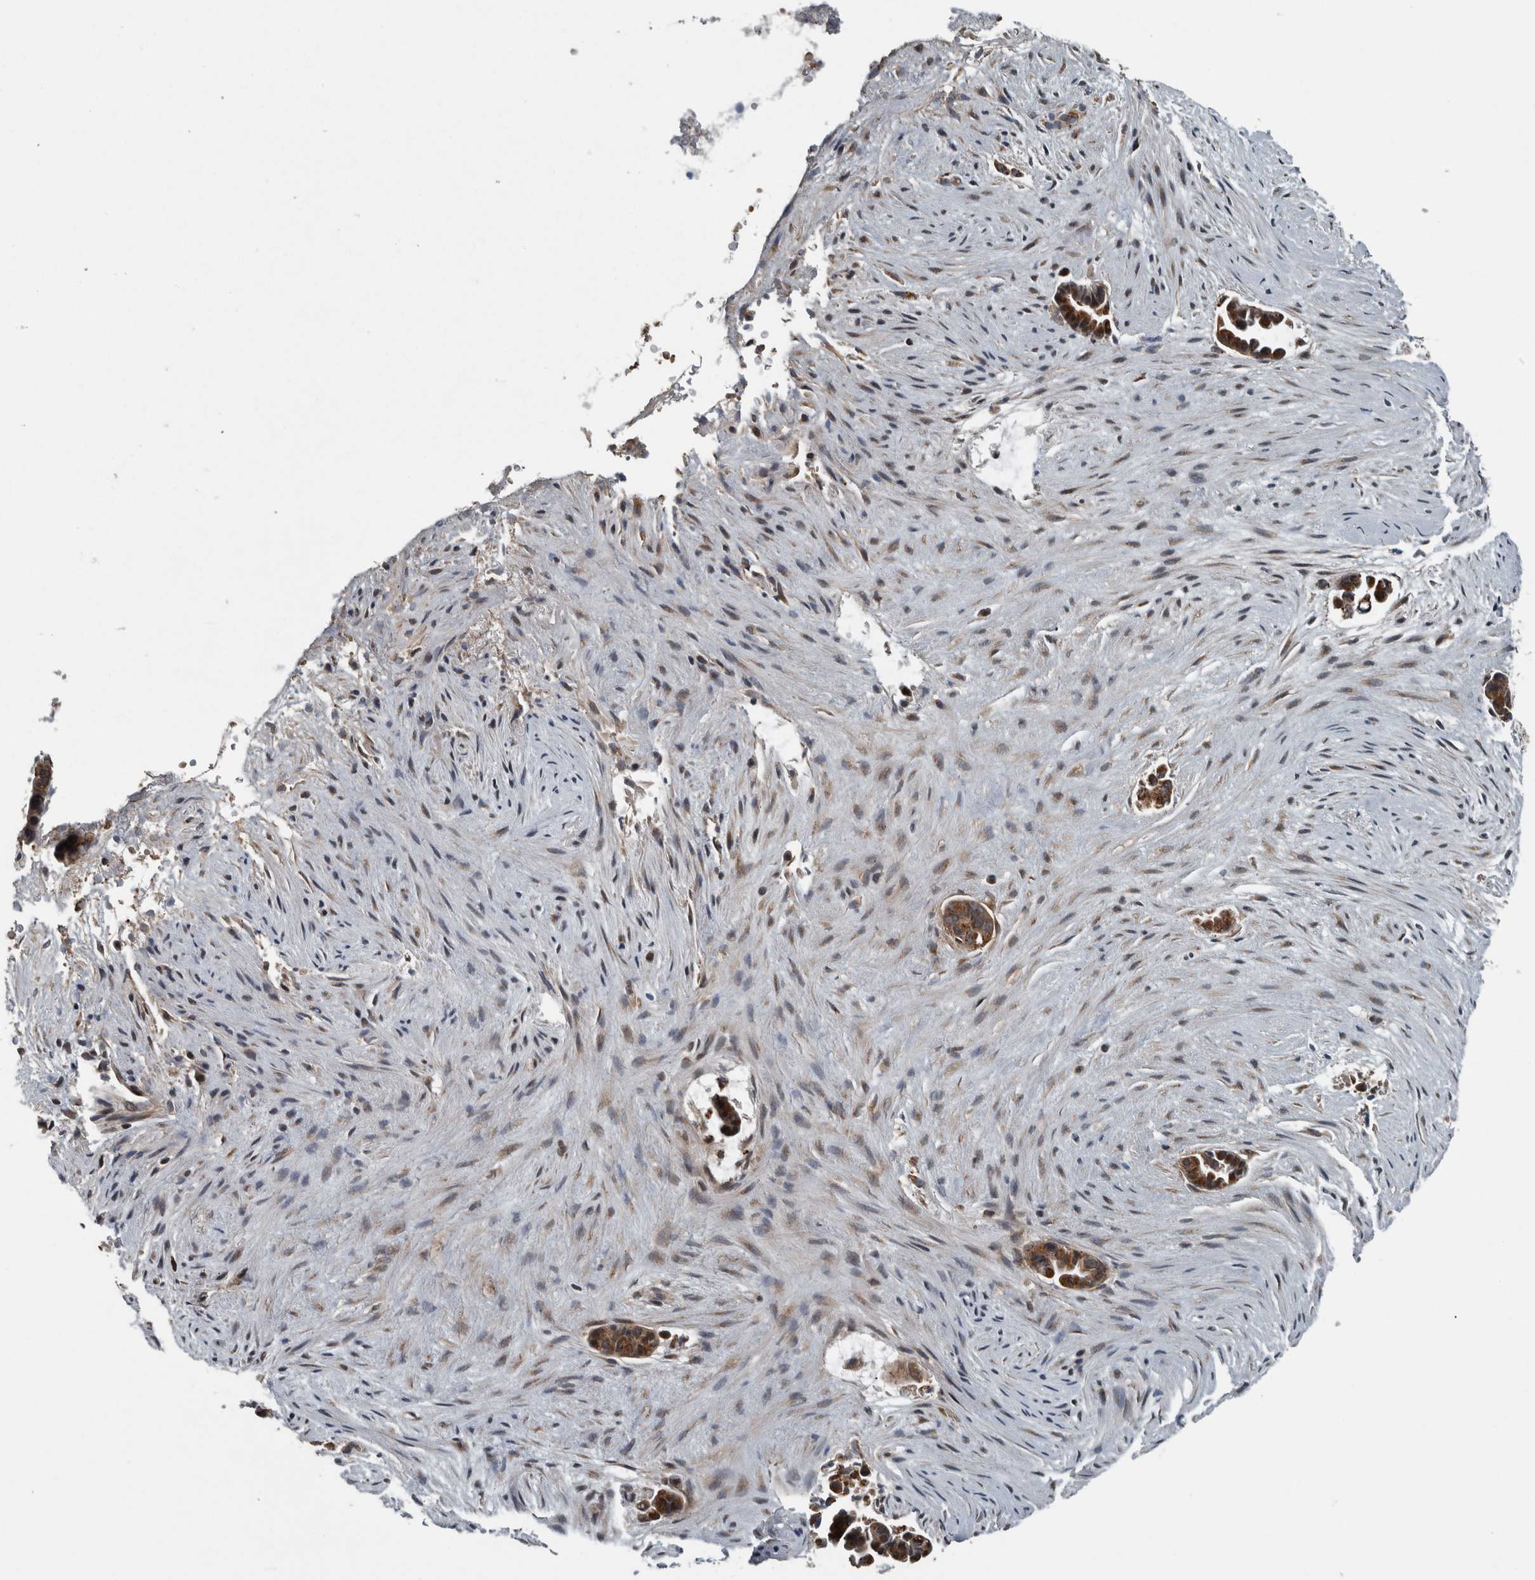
{"staining": {"intensity": "strong", "quantity": ">75%", "location": "cytoplasmic/membranous"}, "tissue": "liver cancer", "cell_type": "Tumor cells", "image_type": "cancer", "snomed": [{"axis": "morphology", "description": "Cholangiocarcinoma"}, {"axis": "topography", "description": "Liver"}], "caption": "A high amount of strong cytoplasmic/membranous expression is appreciated in approximately >75% of tumor cells in liver cholangiocarcinoma tissue. Nuclei are stained in blue.", "gene": "ZNF345", "patient": {"sex": "female", "age": 55}}